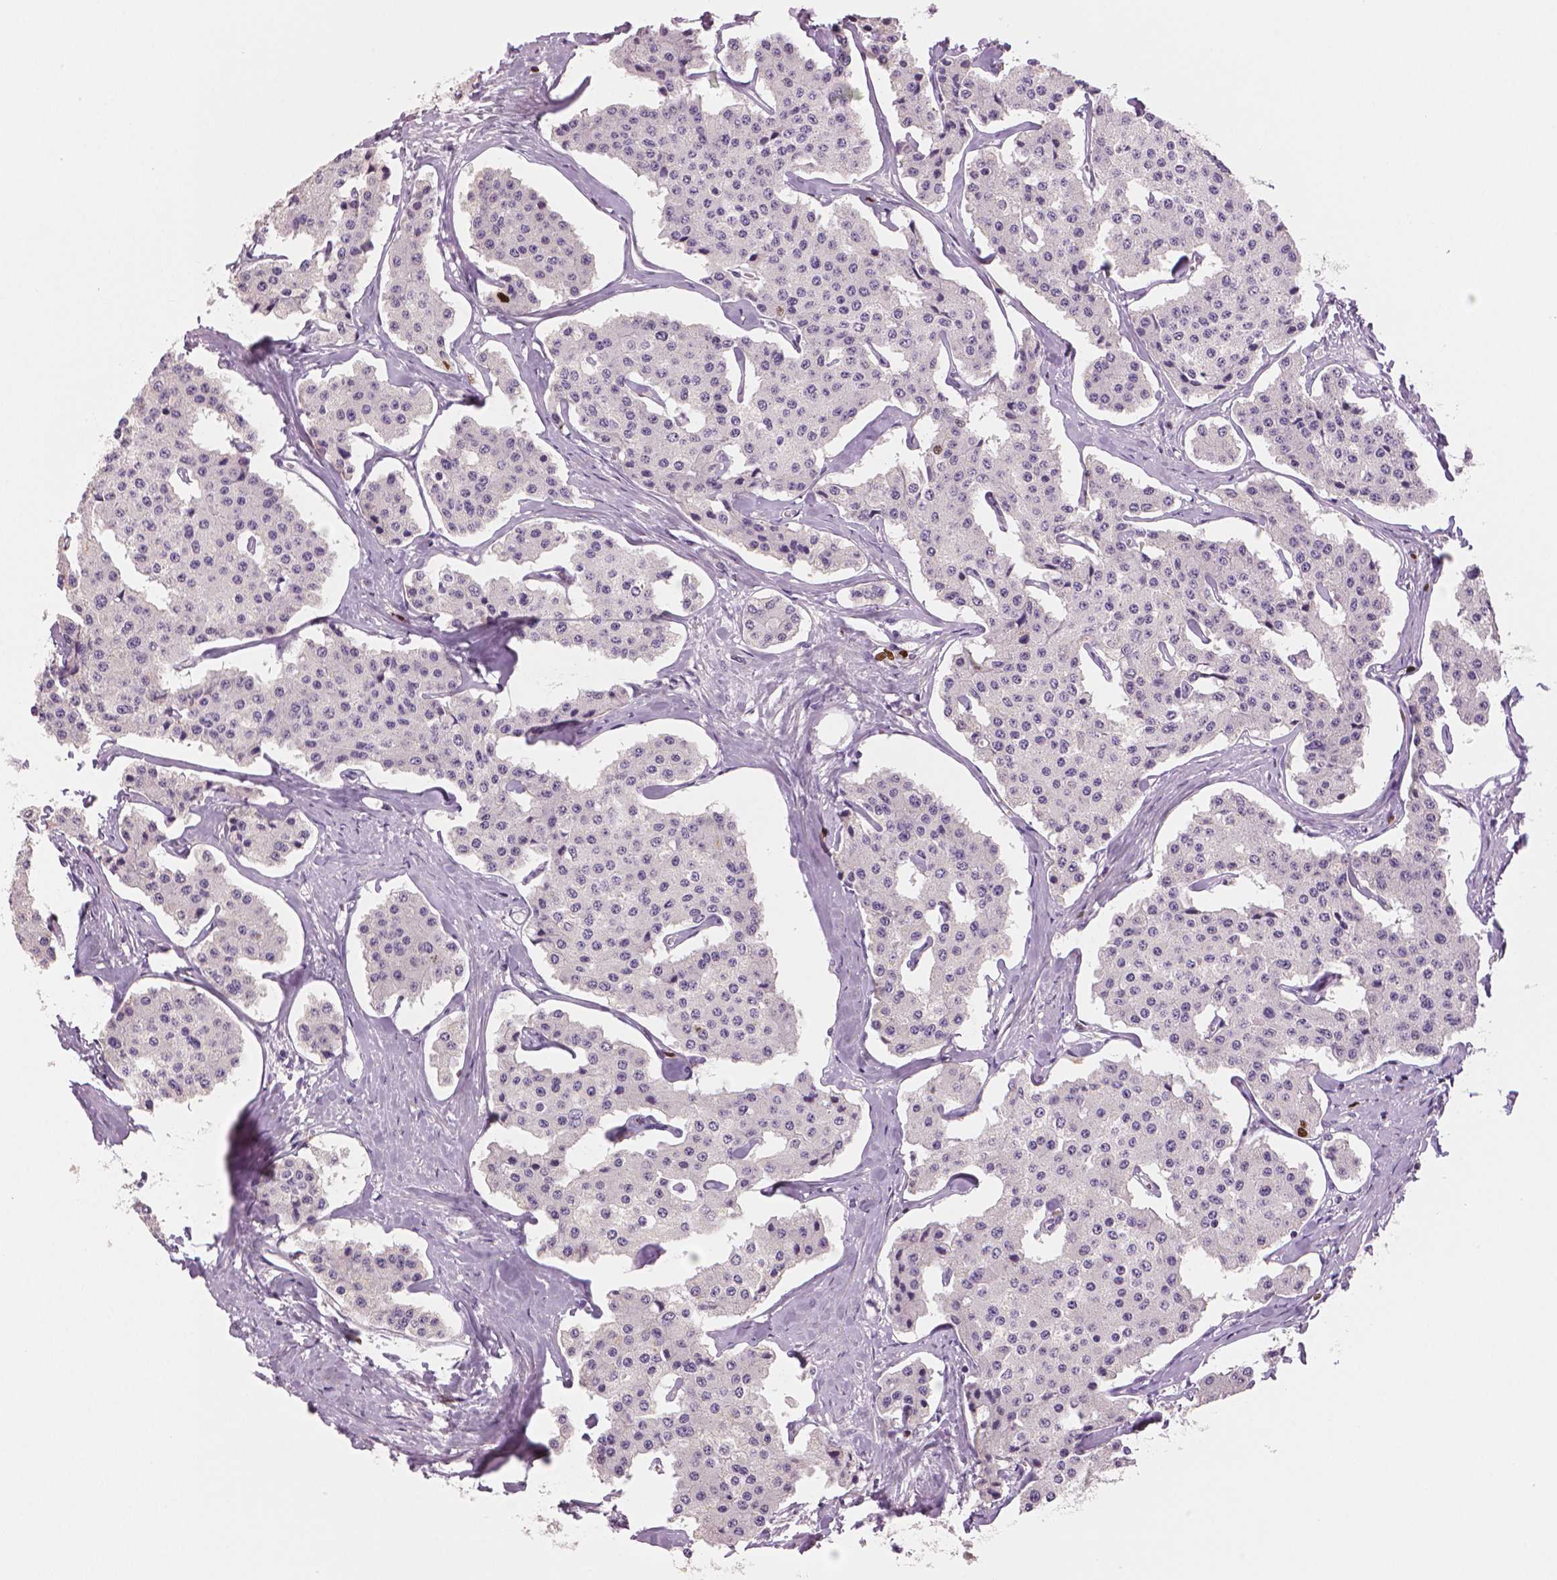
{"staining": {"intensity": "negative", "quantity": "none", "location": "none"}, "tissue": "carcinoid", "cell_type": "Tumor cells", "image_type": "cancer", "snomed": [{"axis": "morphology", "description": "Carcinoid, malignant, NOS"}, {"axis": "topography", "description": "Small intestine"}], "caption": "High power microscopy histopathology image of an immunohistochemistry histopathology image of malignant carcinoid, revealing no significant staining in tumor cells. (DAB IHC visualized using brightfield microscopy, high magnification).", "gene": "MKI67", "patient": {"sex": "female", "age": 65}}